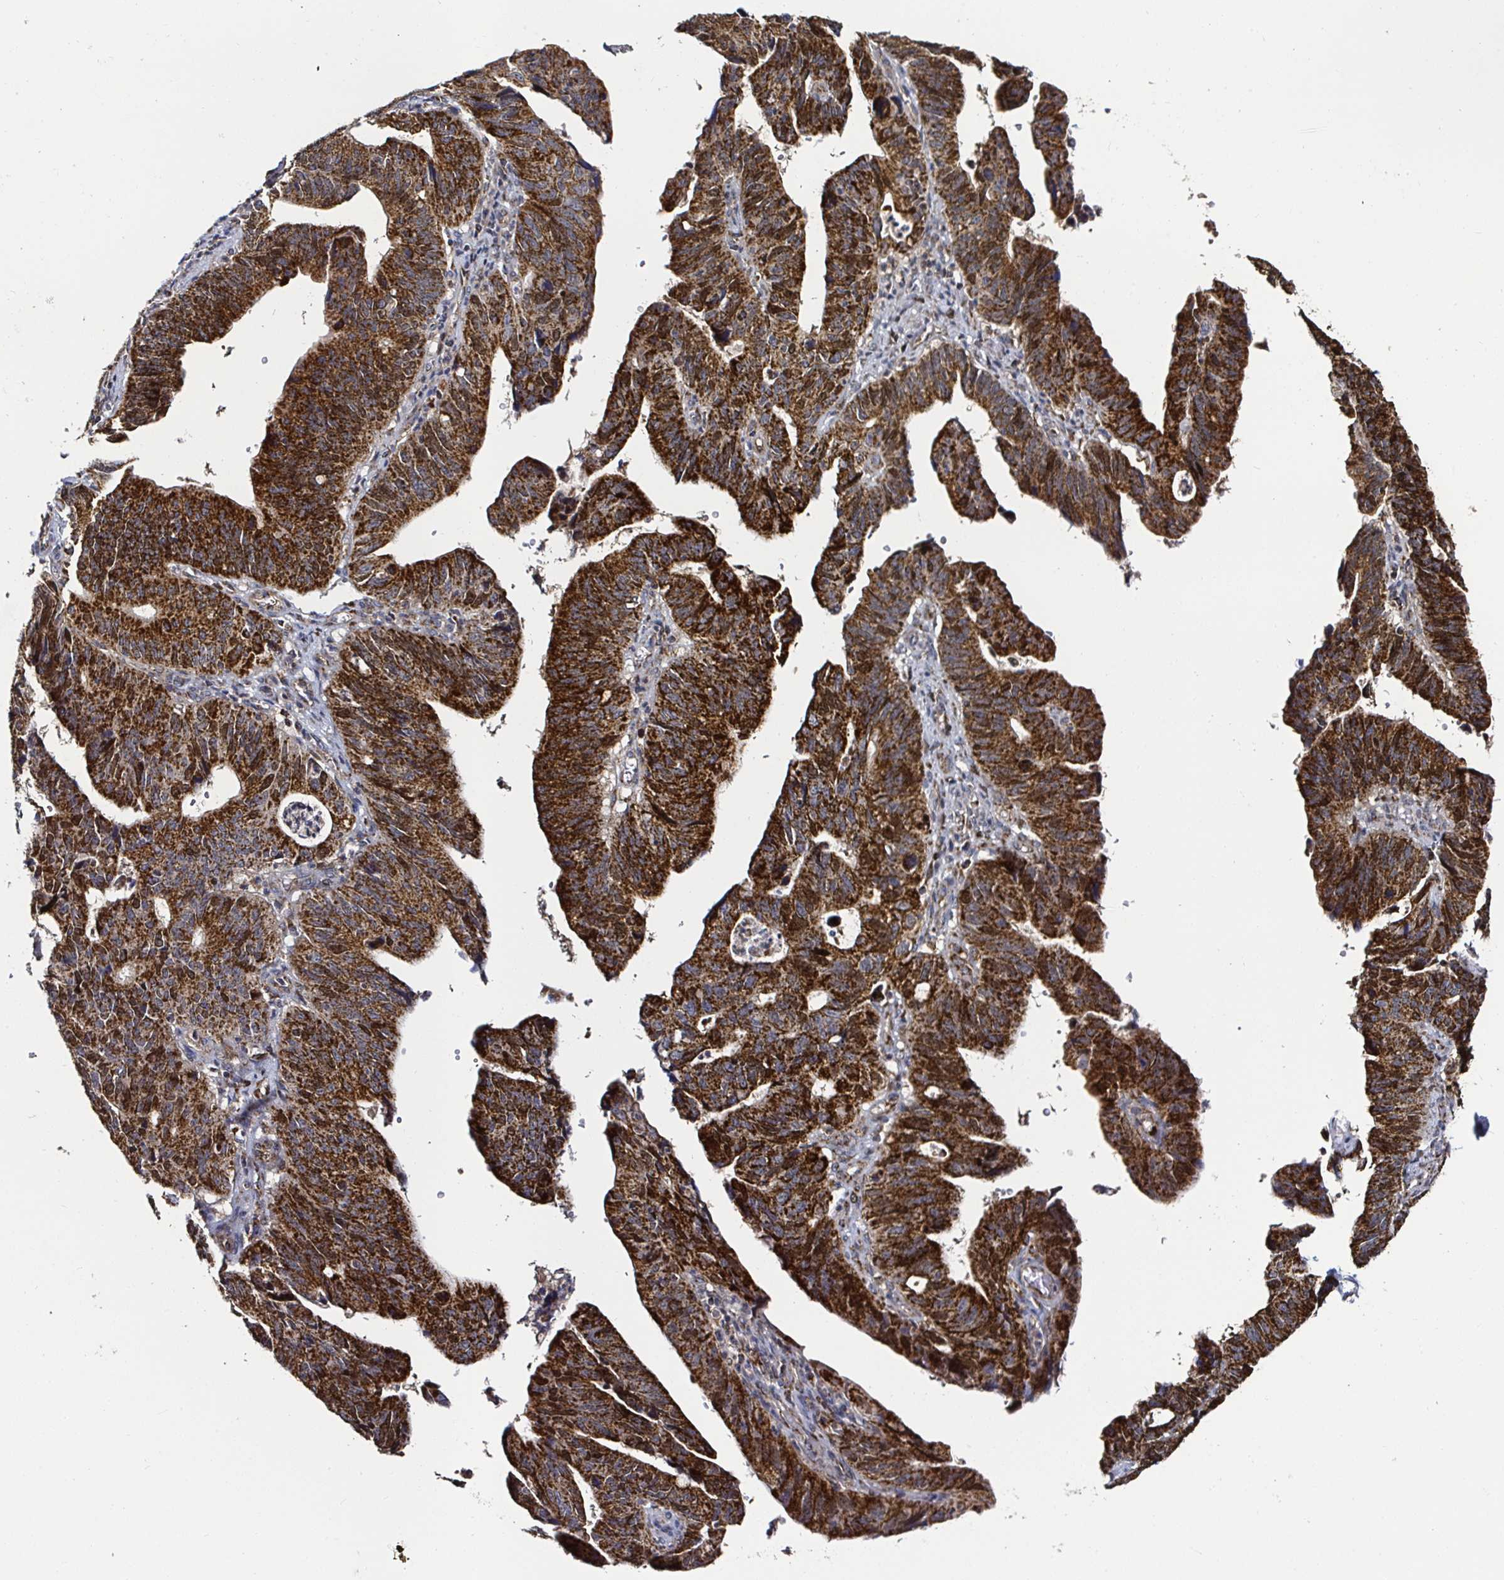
{"staining": {"intensity": "strong", "quantity": ">75%", "location": "cytoplasmic/membranous"}, "tissue": "stomach cancer", "cell_type": "Tumor cells", "image_type": "cancer", "snomed": [{"axis": "morphology", "description": "Adenocarcinoma, NOS"}, {"axis": "topography", "description": "Stomach"}], "caption": "Stomach cancer stained with a protein marker displays strong staining in tumor cells.", "gene": "ATAD3B", "patient": {"sex": "male", "age": 59}}